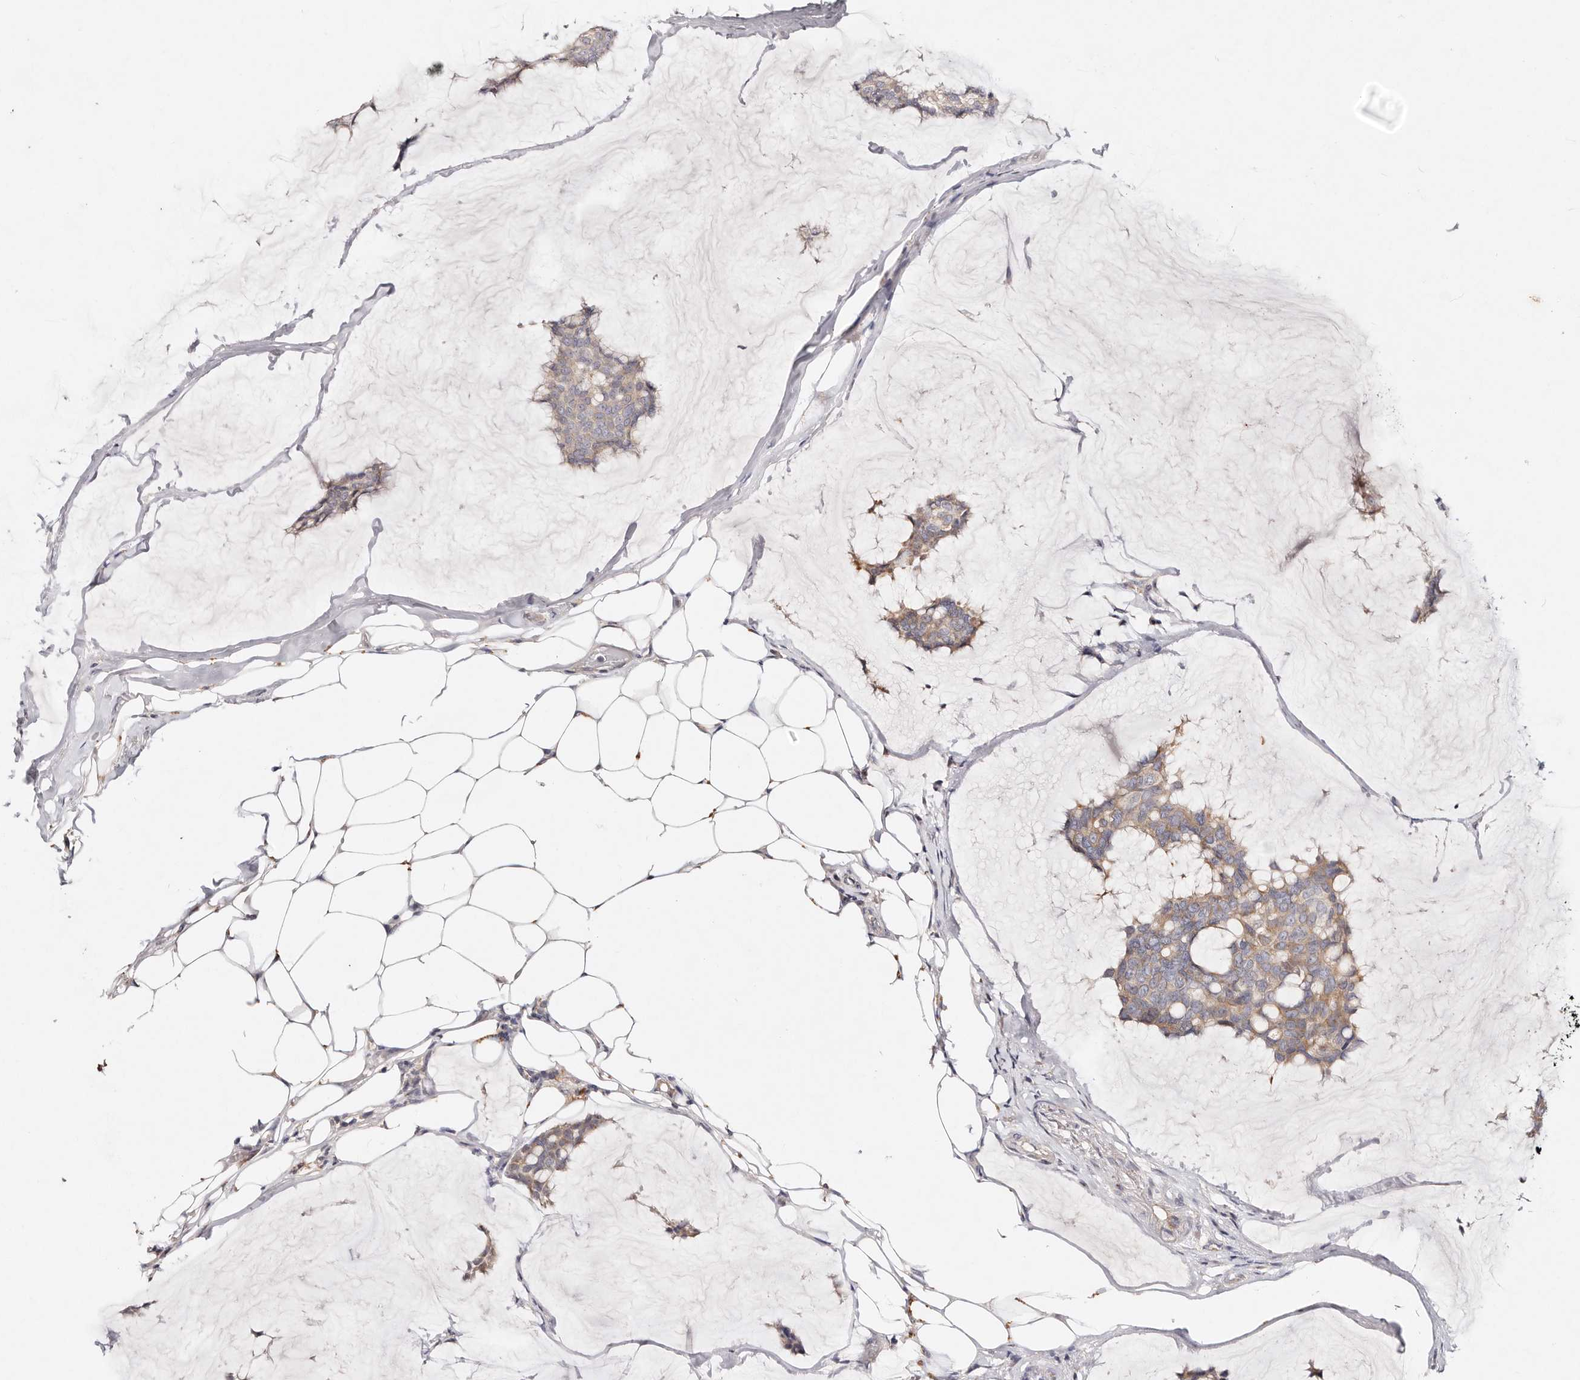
{"staining": {"intensity": "weak", "quantity": "25%-75%", "location": "cytoplasmic/membranous"}, "tissue": "breast cancer", "cell_type": "Tumor cells", "image_type": "cancer", "snomed": [{"axis": "morphology", "description": "Duct carcinoma"}, {"axis": "topography", "description": "Breast"}], "caption": "Breast cancer stained for a protein demonstrates weak cytoplasmic/membranous positivity in tumor cells.", "gene": "VIPAS39", "patient": {"sex": "female", "age": 93}}